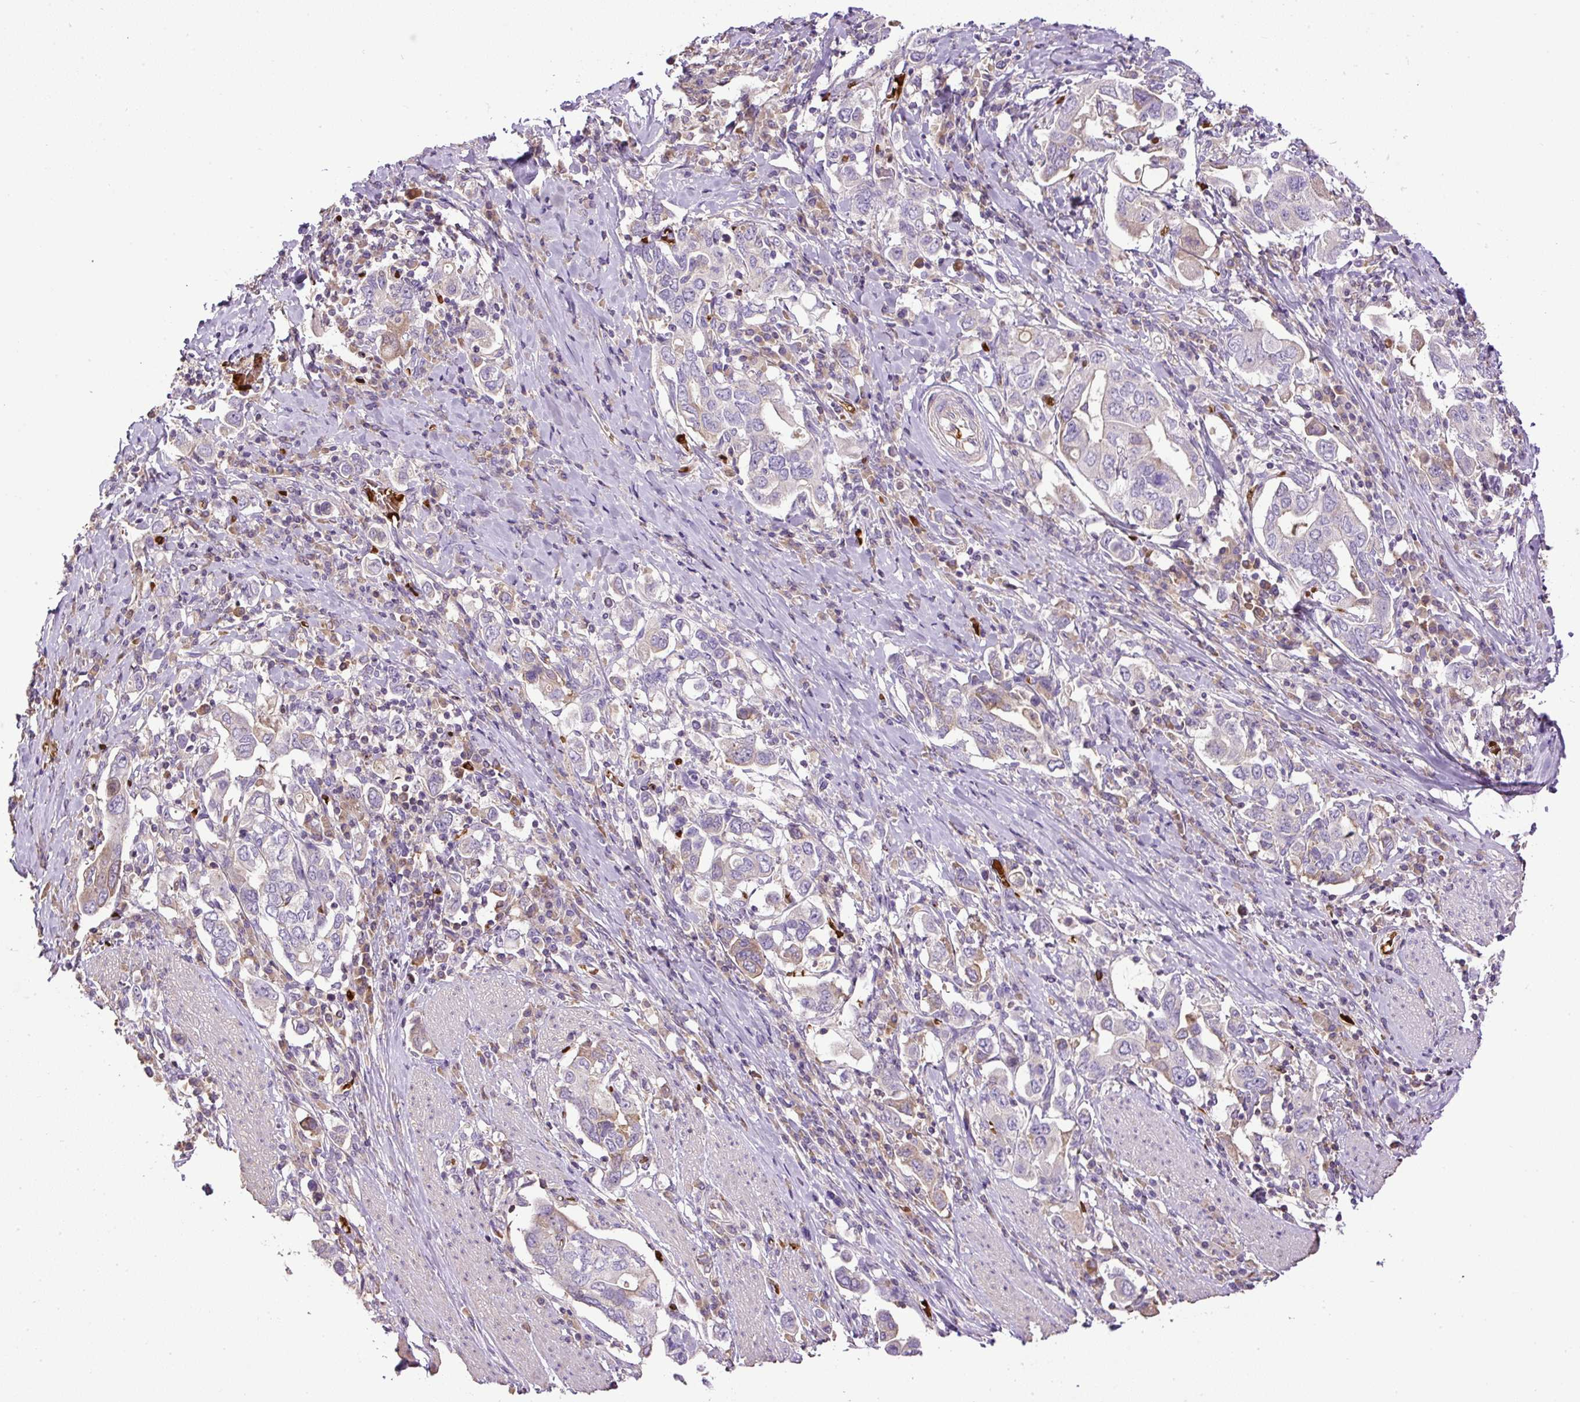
{"staining": {"intensity": "negative", "quantity": "none", "location": "none"}, "tissue": "stomach cancer", "cell_type": "Tumor cells", "image_type": "cancer", "snomed": [{"axis": "morphology", "description": "Adenocarcinoma, NOS"}, {"axis": "topography", "description": "Stomach, upper"}, {"axis": "topography", "description": "Stomach"}], "caption": "Tumor cells show no significant expression in adenocarcinoma (stomach).", "gene": "CXCL13", "patient": {"sex": "male", "age": 62}}